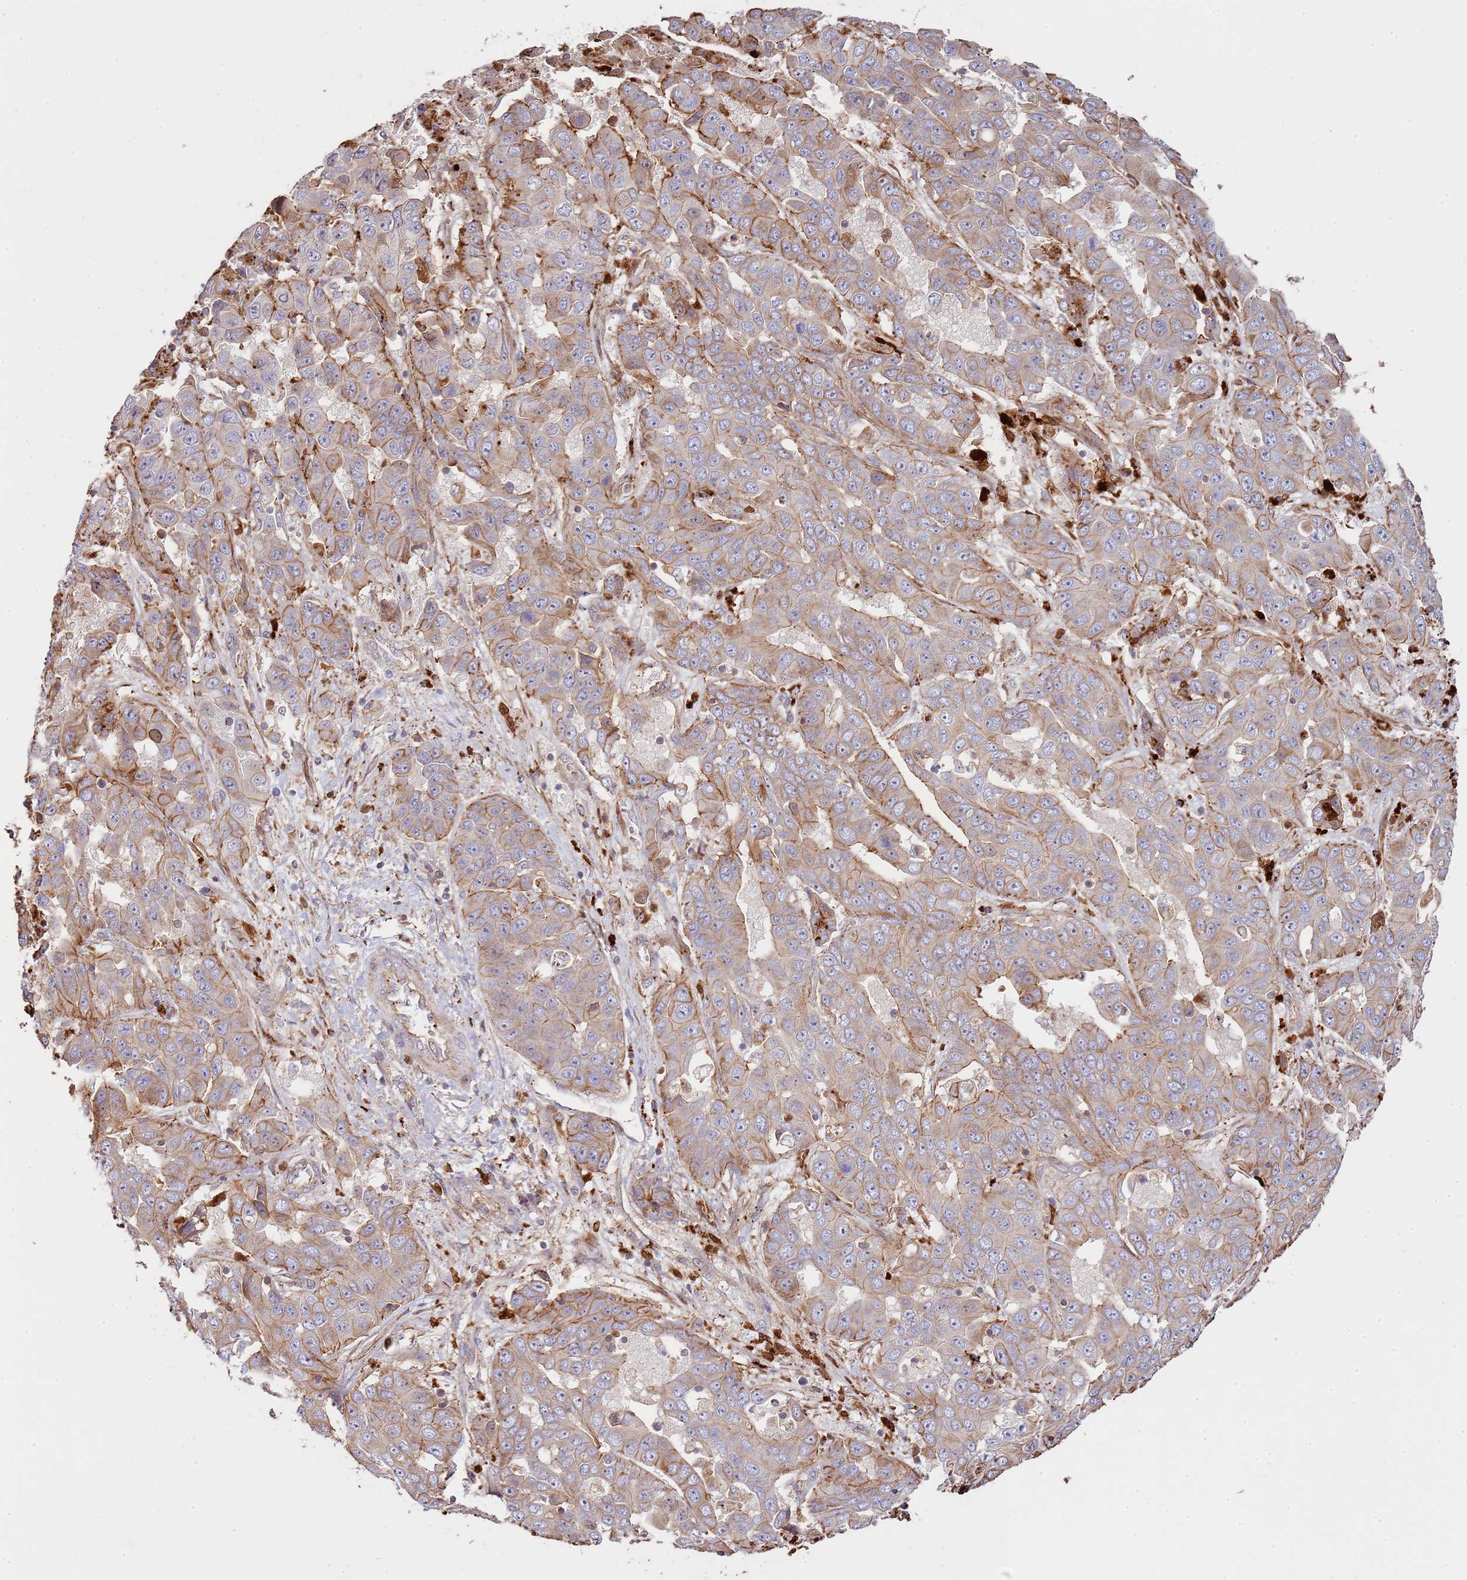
{"staining": {"intensity": "weak", "quantity": "25%-75%", "location": "cytoplasmic/membranous"}, "tissue": "liver cancer", "cell_type": "Tumor cells", "image_type": "cancer", "snomed": [{"axis": "morphology", "description": "Cholangiocarcinoma"}, {"axis": "topography", "description": "Liver"}], "caption": "The photomicrograph shows staining of liver cholangiocarcinoma, revealing weak cytoplasmic/membranous protein expression (brown color) within tumor cells.", "gene": "NDUFAF4", "patient": {"sex": "female", "age": 52}}